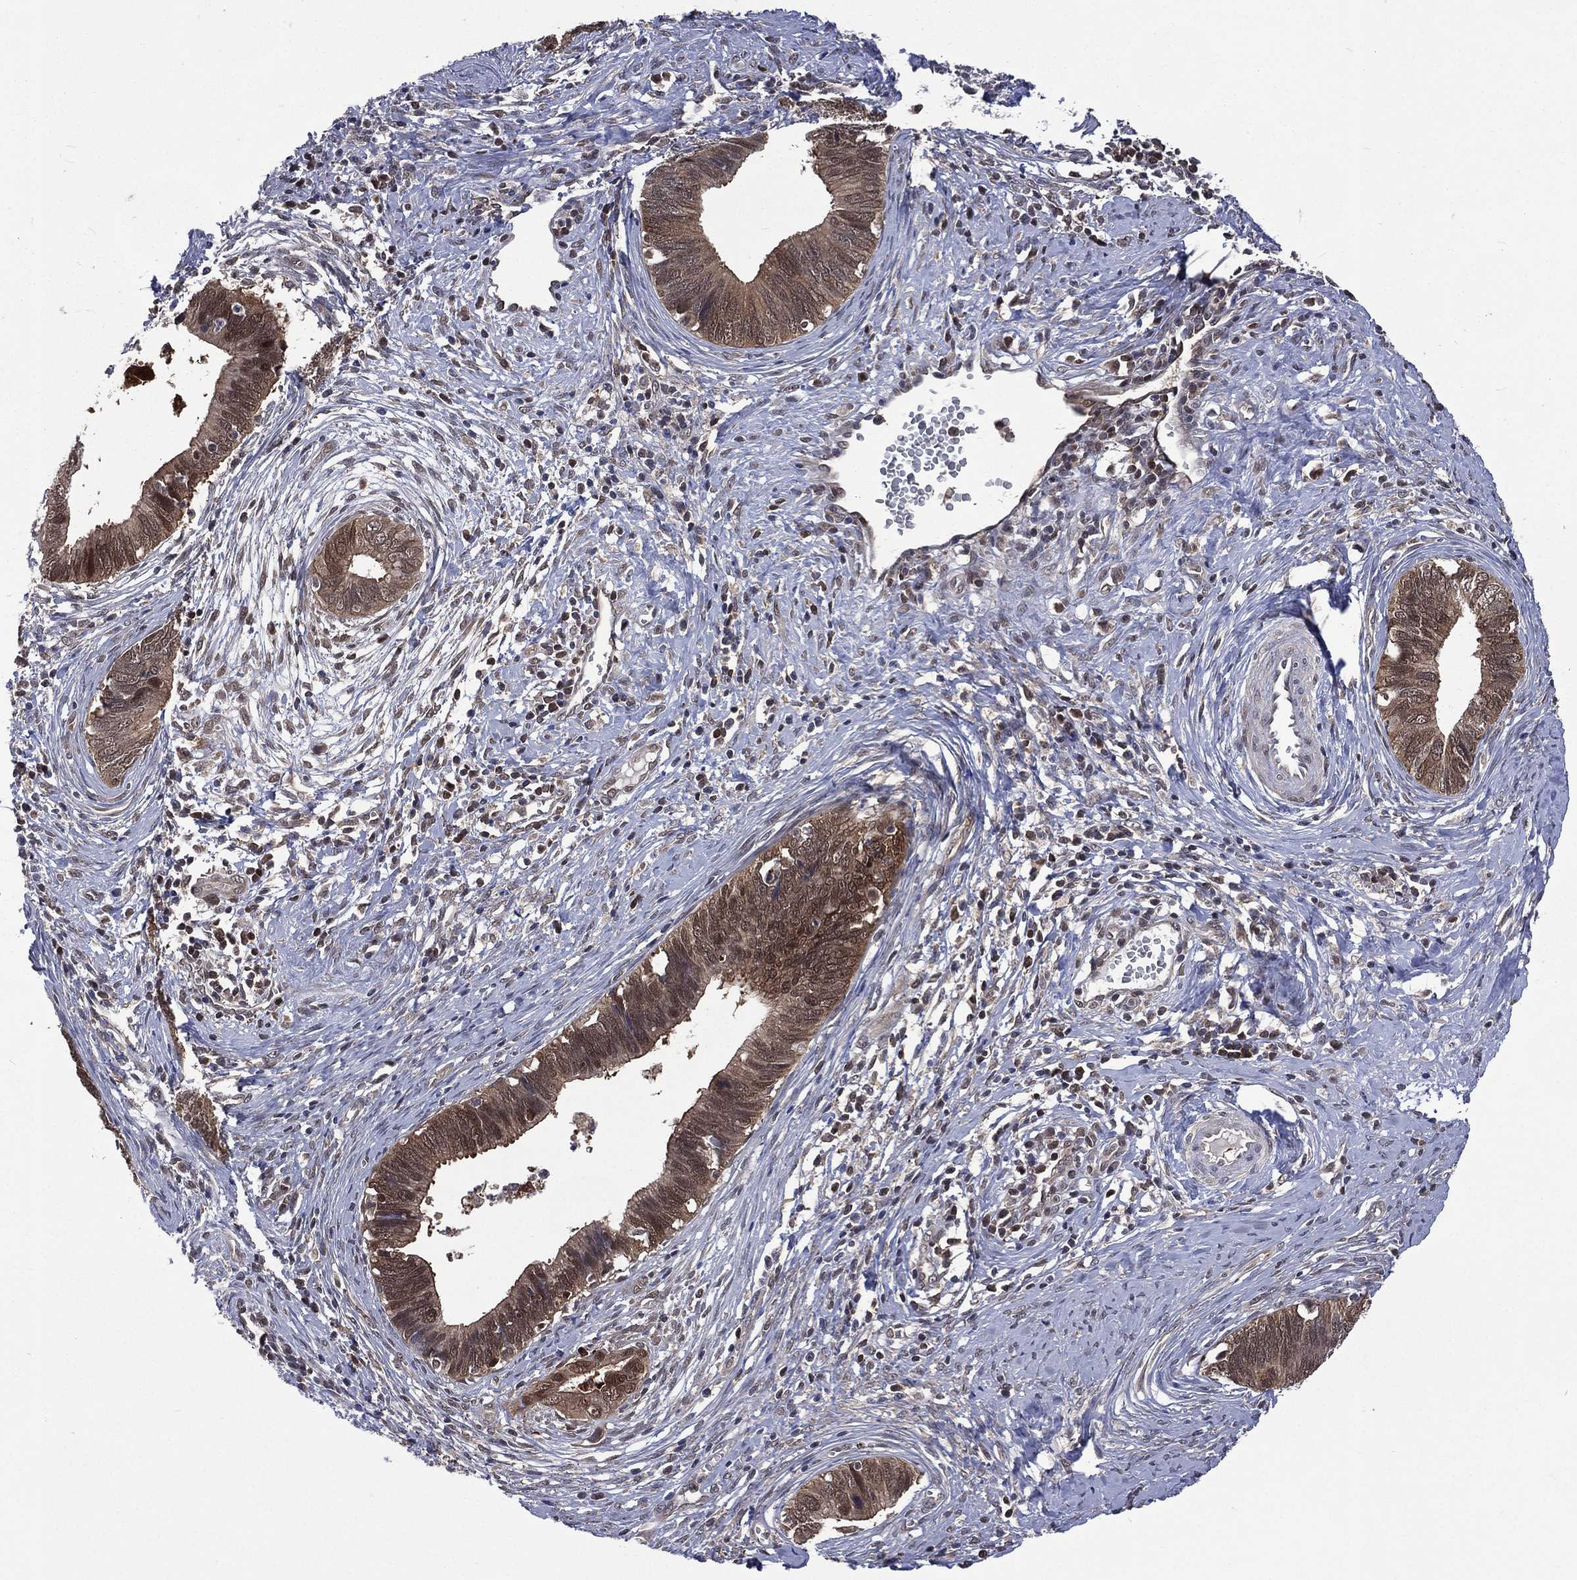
{"staining": {"intensity": "moderate", "quantity": "25%-75%", "location": "cytoplasmic/membranous,nuclear"}, "tissue": "cervical cancer", "cell_type": "Tumor cells", "image_type": "cancer", "snomed": [{"axis": "morphology", "description": "Adenocarcinoma, NOS"}, {"axis": "topography", "description": "Cervix"}], "caption": "DAB immunohistochemical staining of cervical adenocarcinoma reveals moderate cytoplasmic/membranous and nuclear protein expression in approximately 25%-75% of tumor cells.", "gene": "MTAP", "patient": {"sex": "female", "age": 42}}